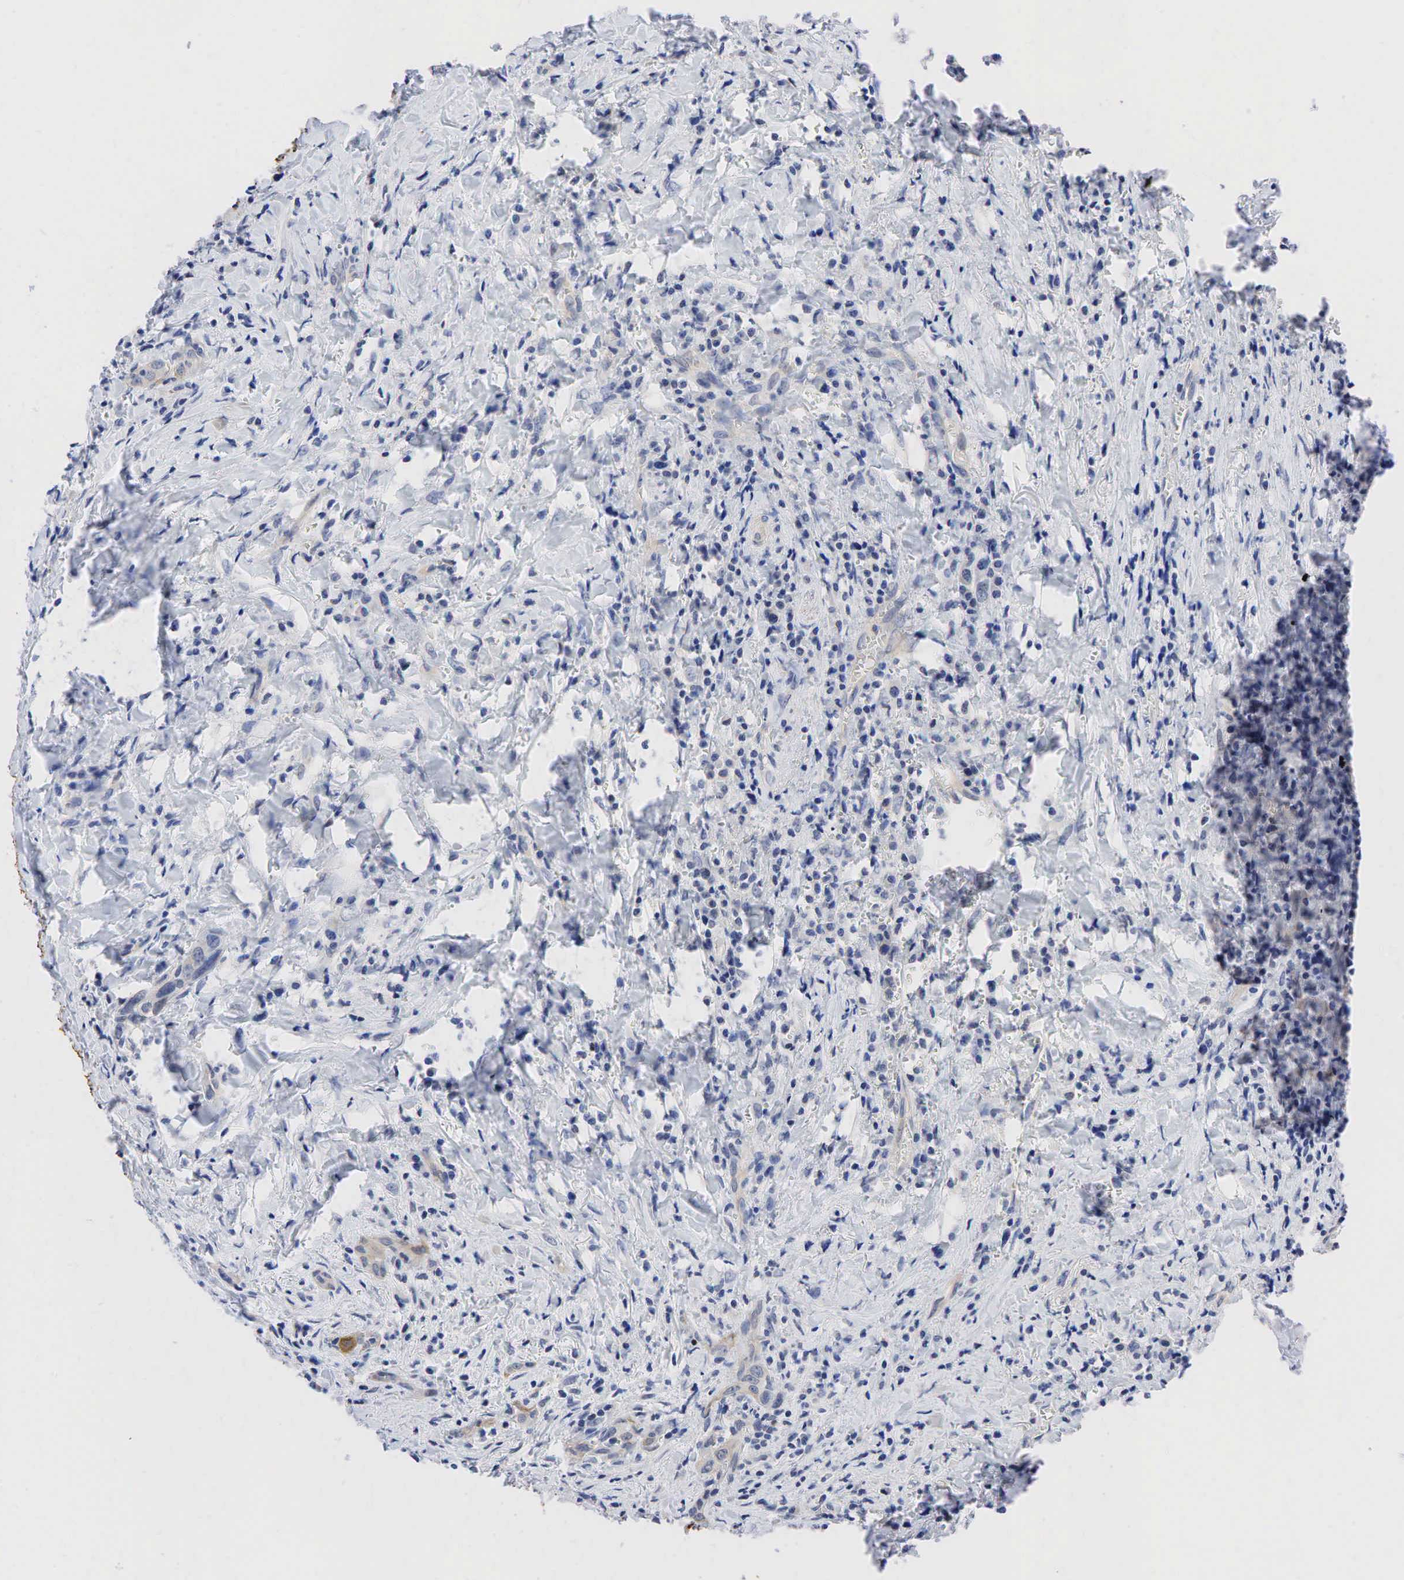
{"staining": {"intensity": "moderate", "quantity": "25%-75%", "location": "cytoplasmic/membranous"}, "tissue": "head and neck cancer", "cell_type": "Tumor cells", "image_type": "cancer", "snomed": [{"axis": "morphology", "description": "Squamous cell carcinoma, NOS"}, {"axis": "topography", "description": "Oral tissue"}, {"axis": "topography", "description": "Head-Neck"}], "caption": "Moderate cytoplasmic/membranous positivity for a protein is appreciated in about 25%-75% of tumor cells of head and neck cancer (squamous cell carcinoma) using immunohistochemistry.", "gene": "PGR", "patient": {"sex": "female", "age": 82}}